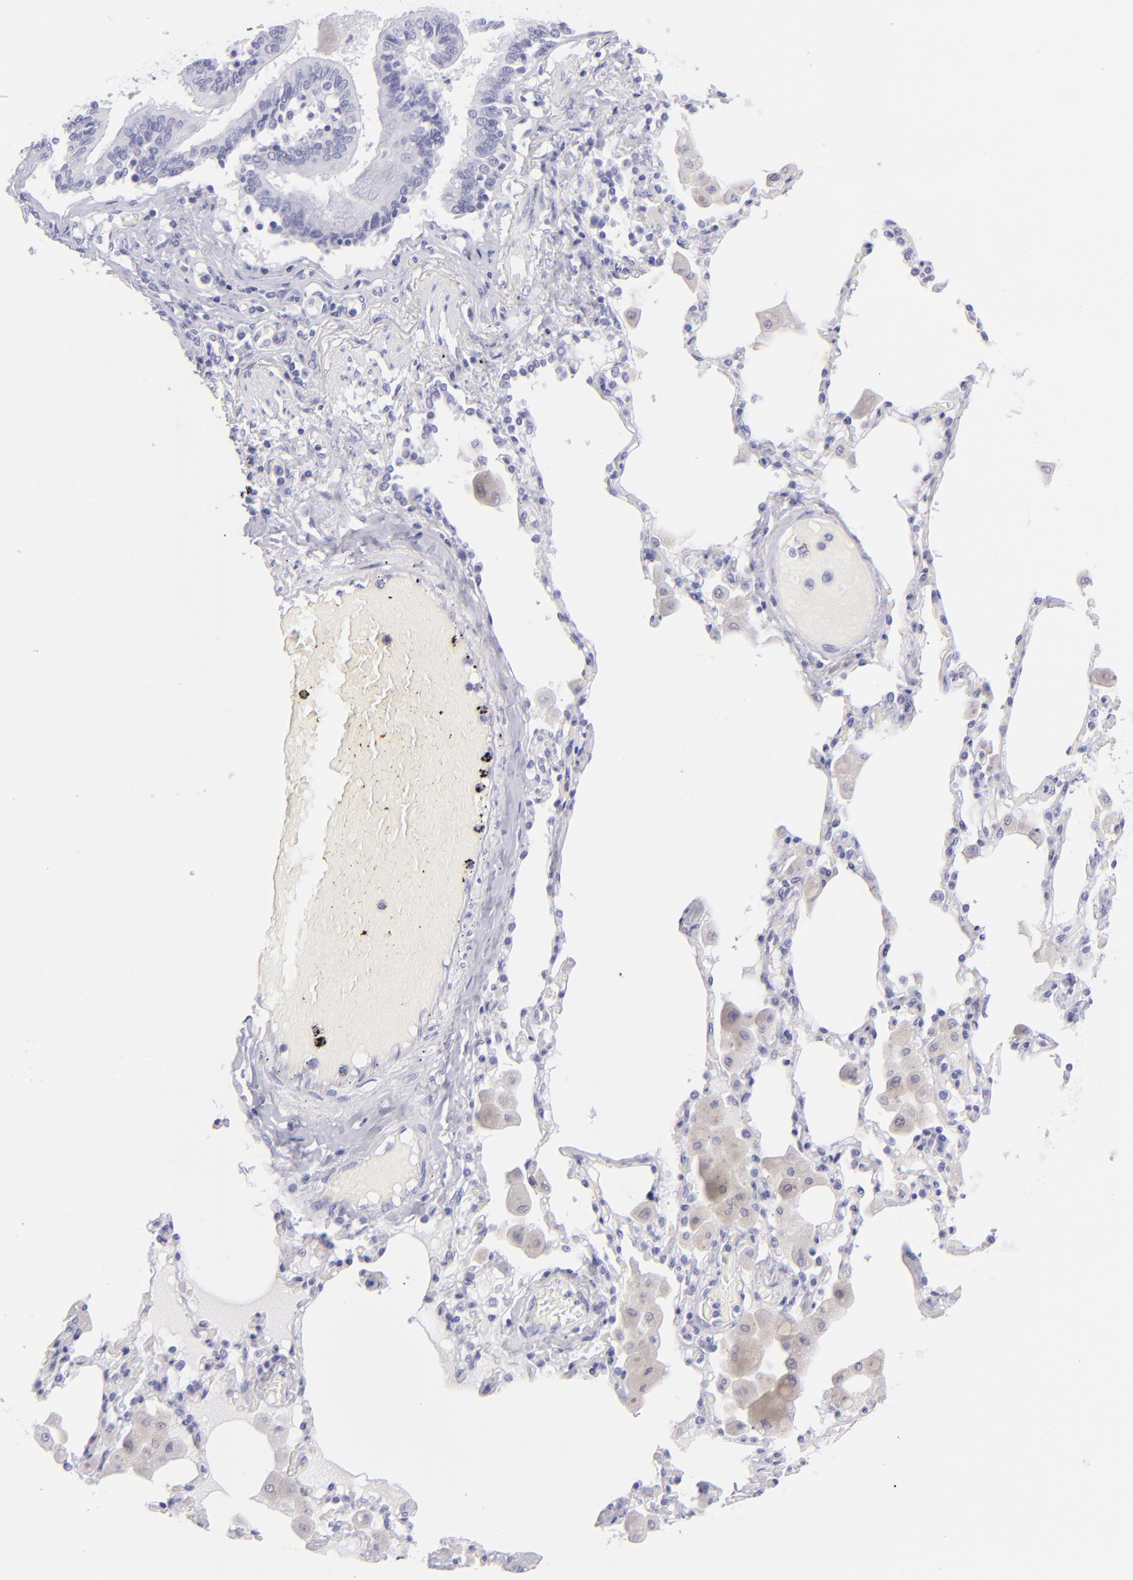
{"staining": {"intensity": "negative", "quantity": "none", "location": "none"}, "tissue": "bronchus", "cell_type": "Respiratory epithelial cells", "image_type": "normal", "snomed": [{"axis": "morphology", "description": "Normal tissue, NOS"}, {"axis": "morphology", "description": "Squamous cell carcinoma, NOS"}, {"axis": "topography", "description": "Bronchus"}, {"axis": "topography", "description": "Lung"}], "caption": "DAB (3,3'-diaminobenzidine) immunohistochemical staining of benign bronchus reveals no significant positivity in respiratory epithelial cells. (Brightfield microscopy of DAB immunohistochemistry at high magnification).", "gene": "CD72", "patient": {"sex": "female", "age": 47}}